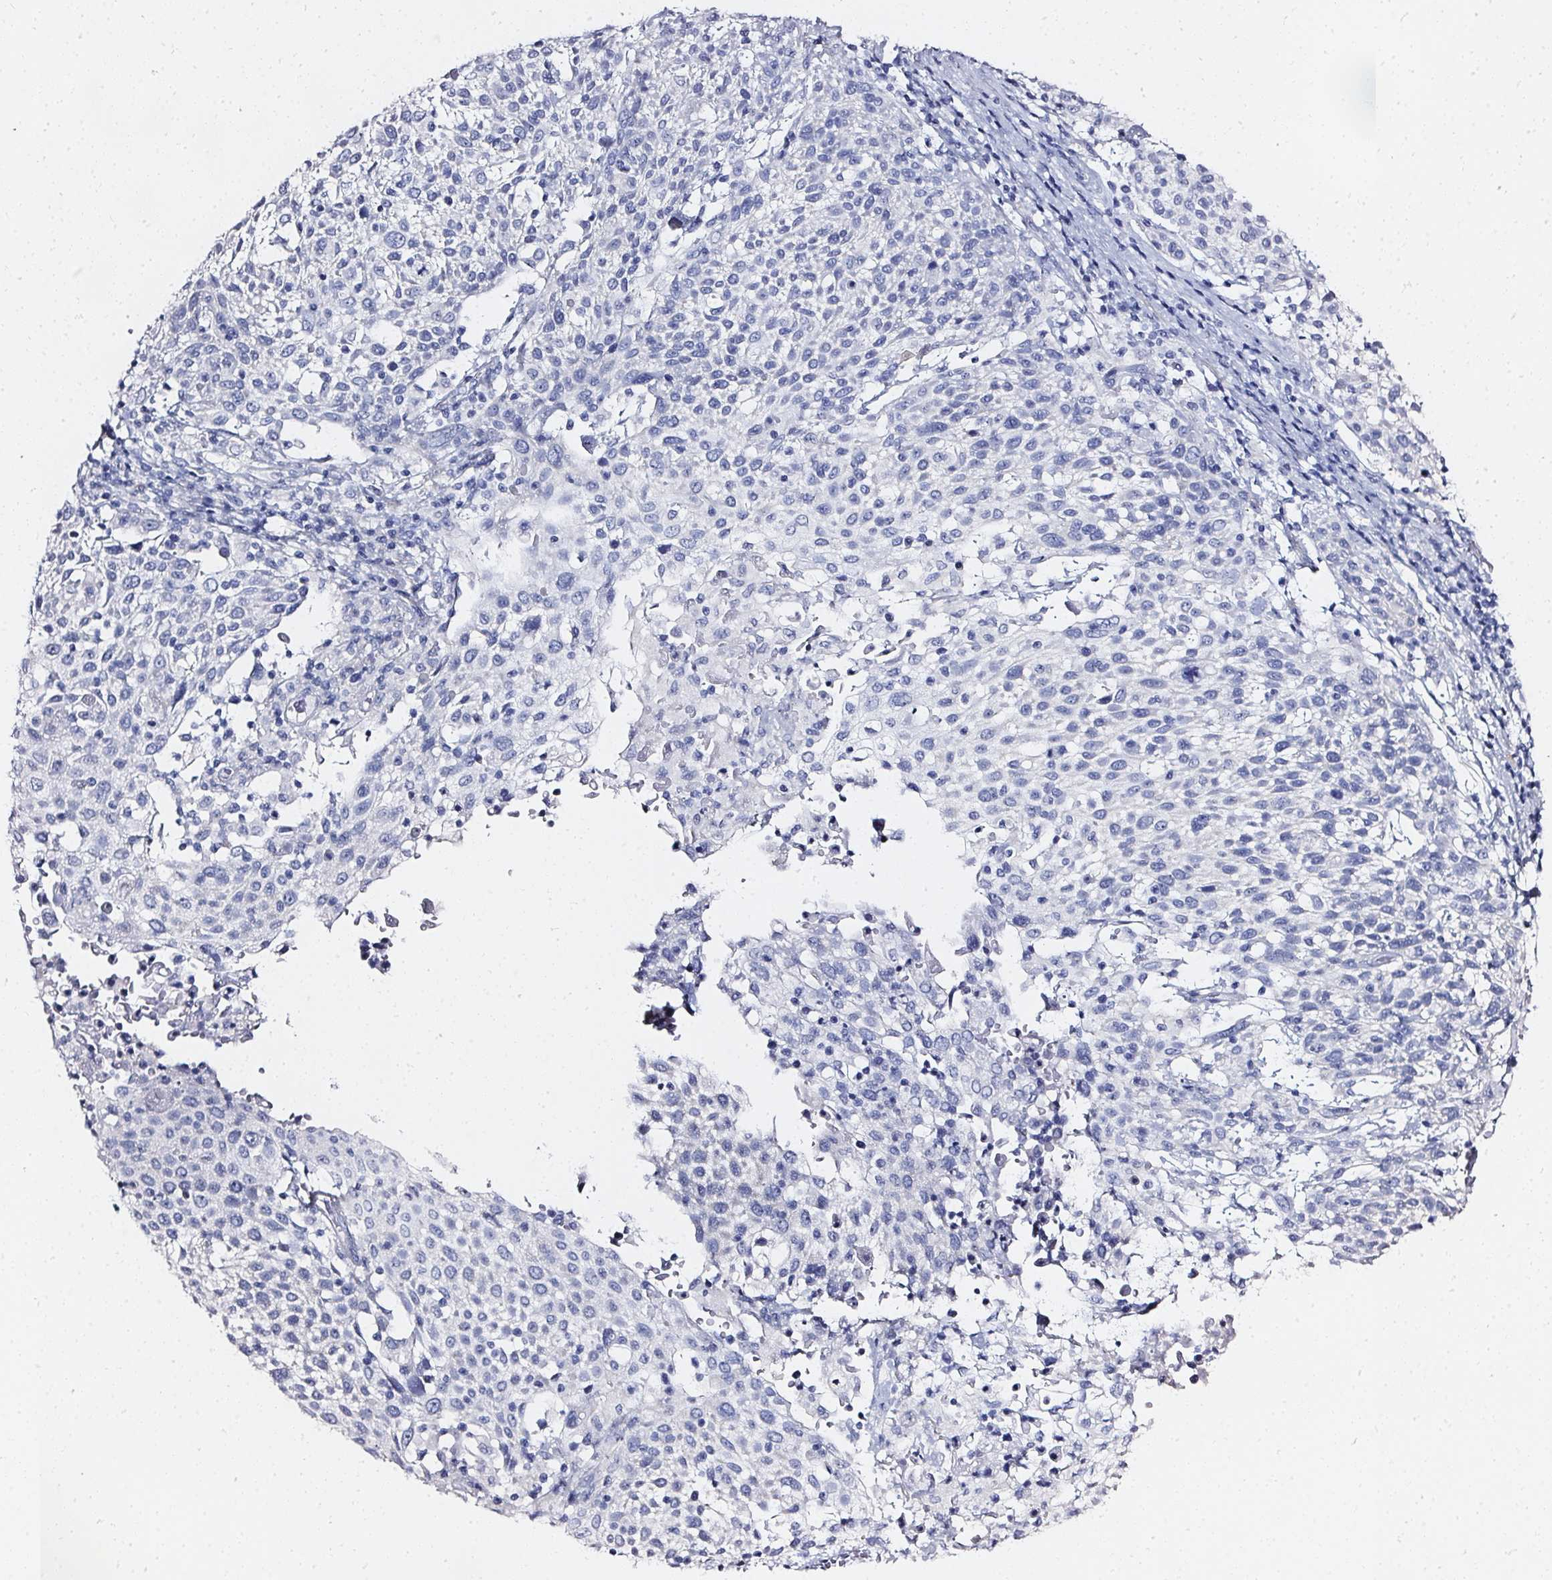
{"staining": {"intensity": "negative", "quantity": "none", "location": "none"}, "tissue": "cervical cancer", "cell_type": "Tumor cells", "image_type": "cancer", "snomed": [{"axis": "morphology", "description": "Squamous cell carcinoma, NOS"}, {"axis": "topography", "description": "Cervix"}], "caption": "An immunohistochemistry (IHC) histopathology image of squamous cell carcinoma (cervical) is shown. There is no staining in tumor cells of squamous cell carcinoma (cervical).", "gene": "ELAVL2", "patient": {"sex": "female", "age": 61}}